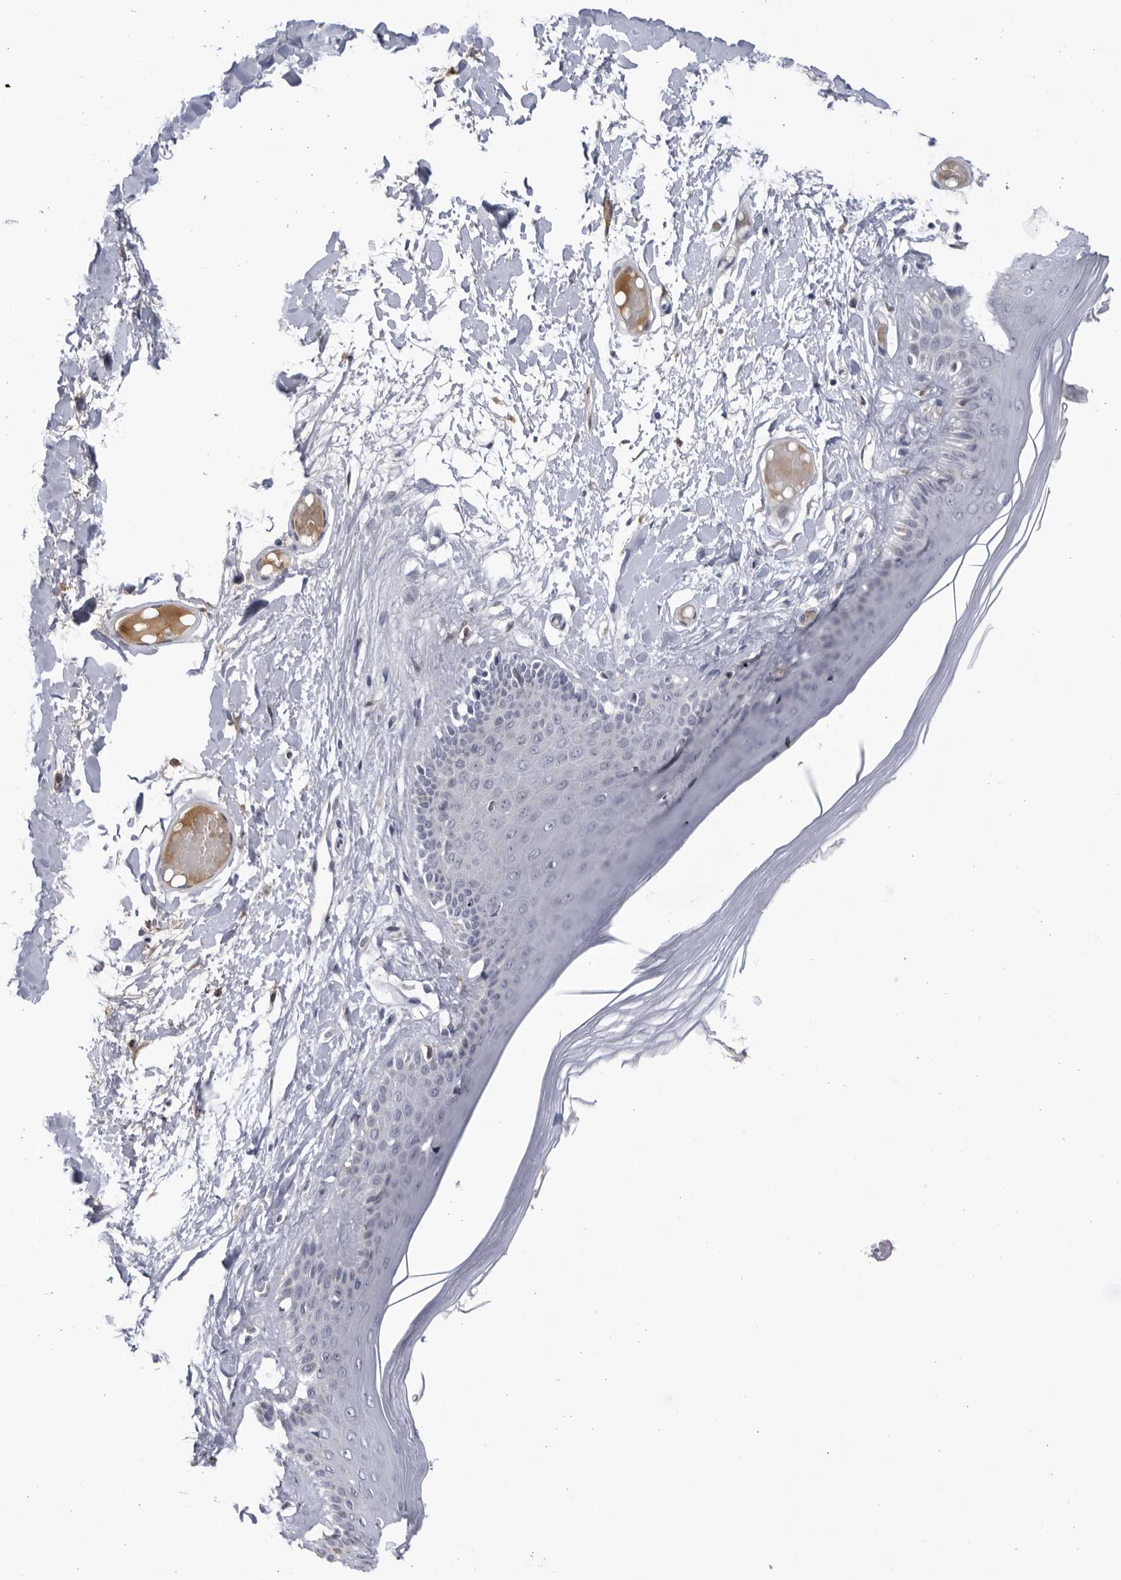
{"staining": {"intensity": "weak", "quantity": "<25%", "location": "cytoplasmic/membranous"}, "tissue": "skin", "cell_type": "Epidermal cells", "image_type": "normal", "snomed": [{"axis": "morphology", "description": "Normal tissue, NOS"}, {"axis": "topography", "description": "Vulva"}], "caption": "This photomicrograph is of benign skin stained with immunohistochemistry (IHC) to label a protein in brown with the nuclei are counter-stained blue. There is no expression in epidermal cells.", "gene": "BMP2K", "patient": {"sex": "female", "age": 73}}